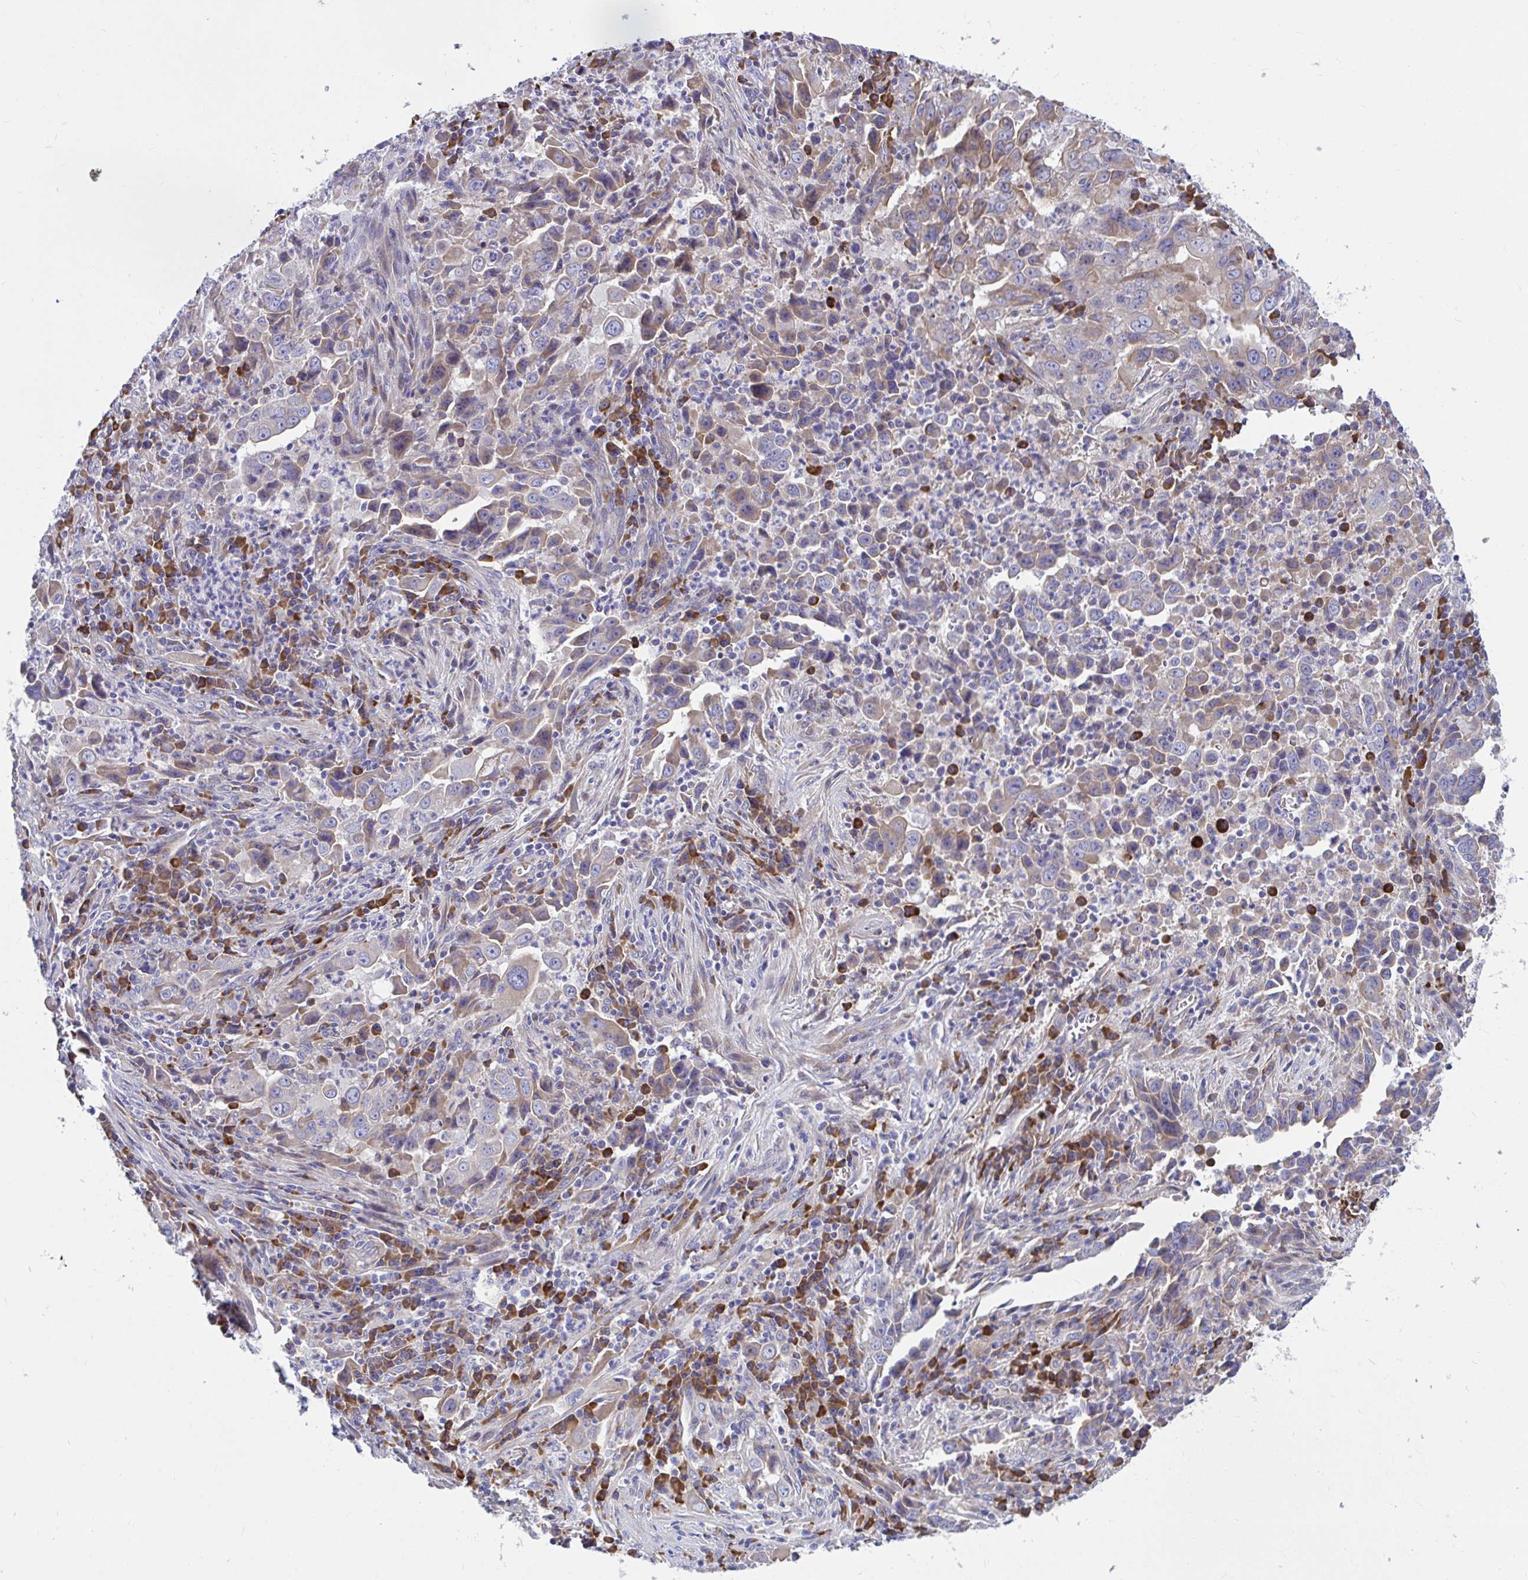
{"staining": {"intensity": "negative", "quantity": "none", "location": "none"}, "tissue": "lung cancer", "cell_type": "Tumor cells", "image_type": "cancer", "snomed": [{"axis": "morphology", "description": "Adenocarcinoma, NOS"}, {"axis": "topography", "description": "Lung"}], "caption": "Protein analysis of adenocarcinoma (lung) displays no significant expression in tumor cells.", "gene": "WBP1", "patient": {"sex": "male", "age": 67}}